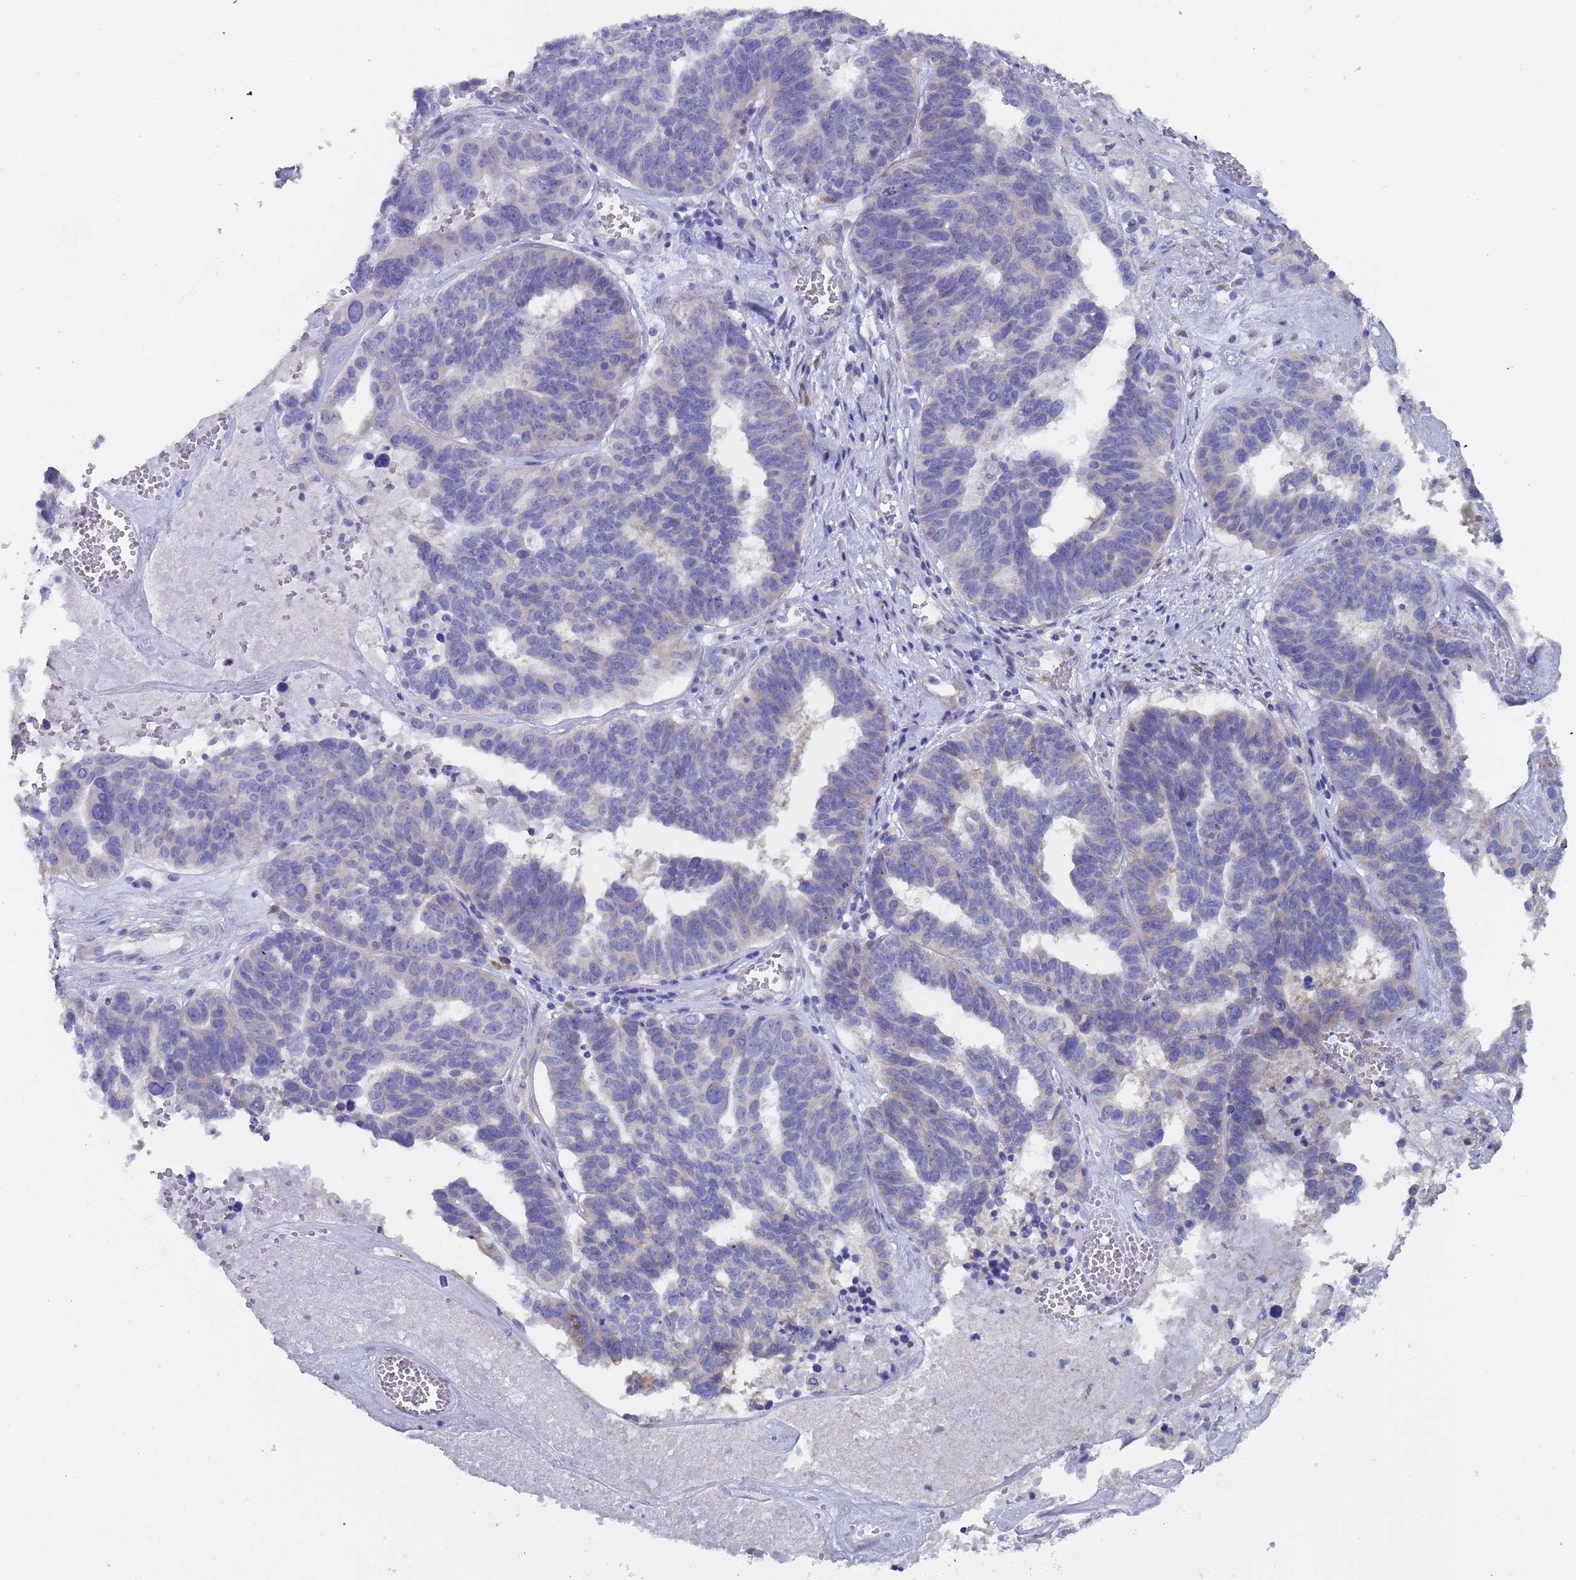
{"staining": {"intensity": "negative", "quantity": "none", "location": "none"}, "tissue": "ovarian cancer", "cell_type": "Tumor cells", "image_type": "cancer", "snomed": [{"axis": "morphology", "description": "Cystadenocarcinoma, serous, NOS"}, {"axis": "topography", "description": "Ovary"}], "caption": "An IHC photomicrograph of ovarian serous cystadenocarcinoma is shown. There is no staining in tumor cells of ovarian serous cystadenocarcinoma.", "gene": "ZNF844", "patient": {"sex": "female", "age": 59}}